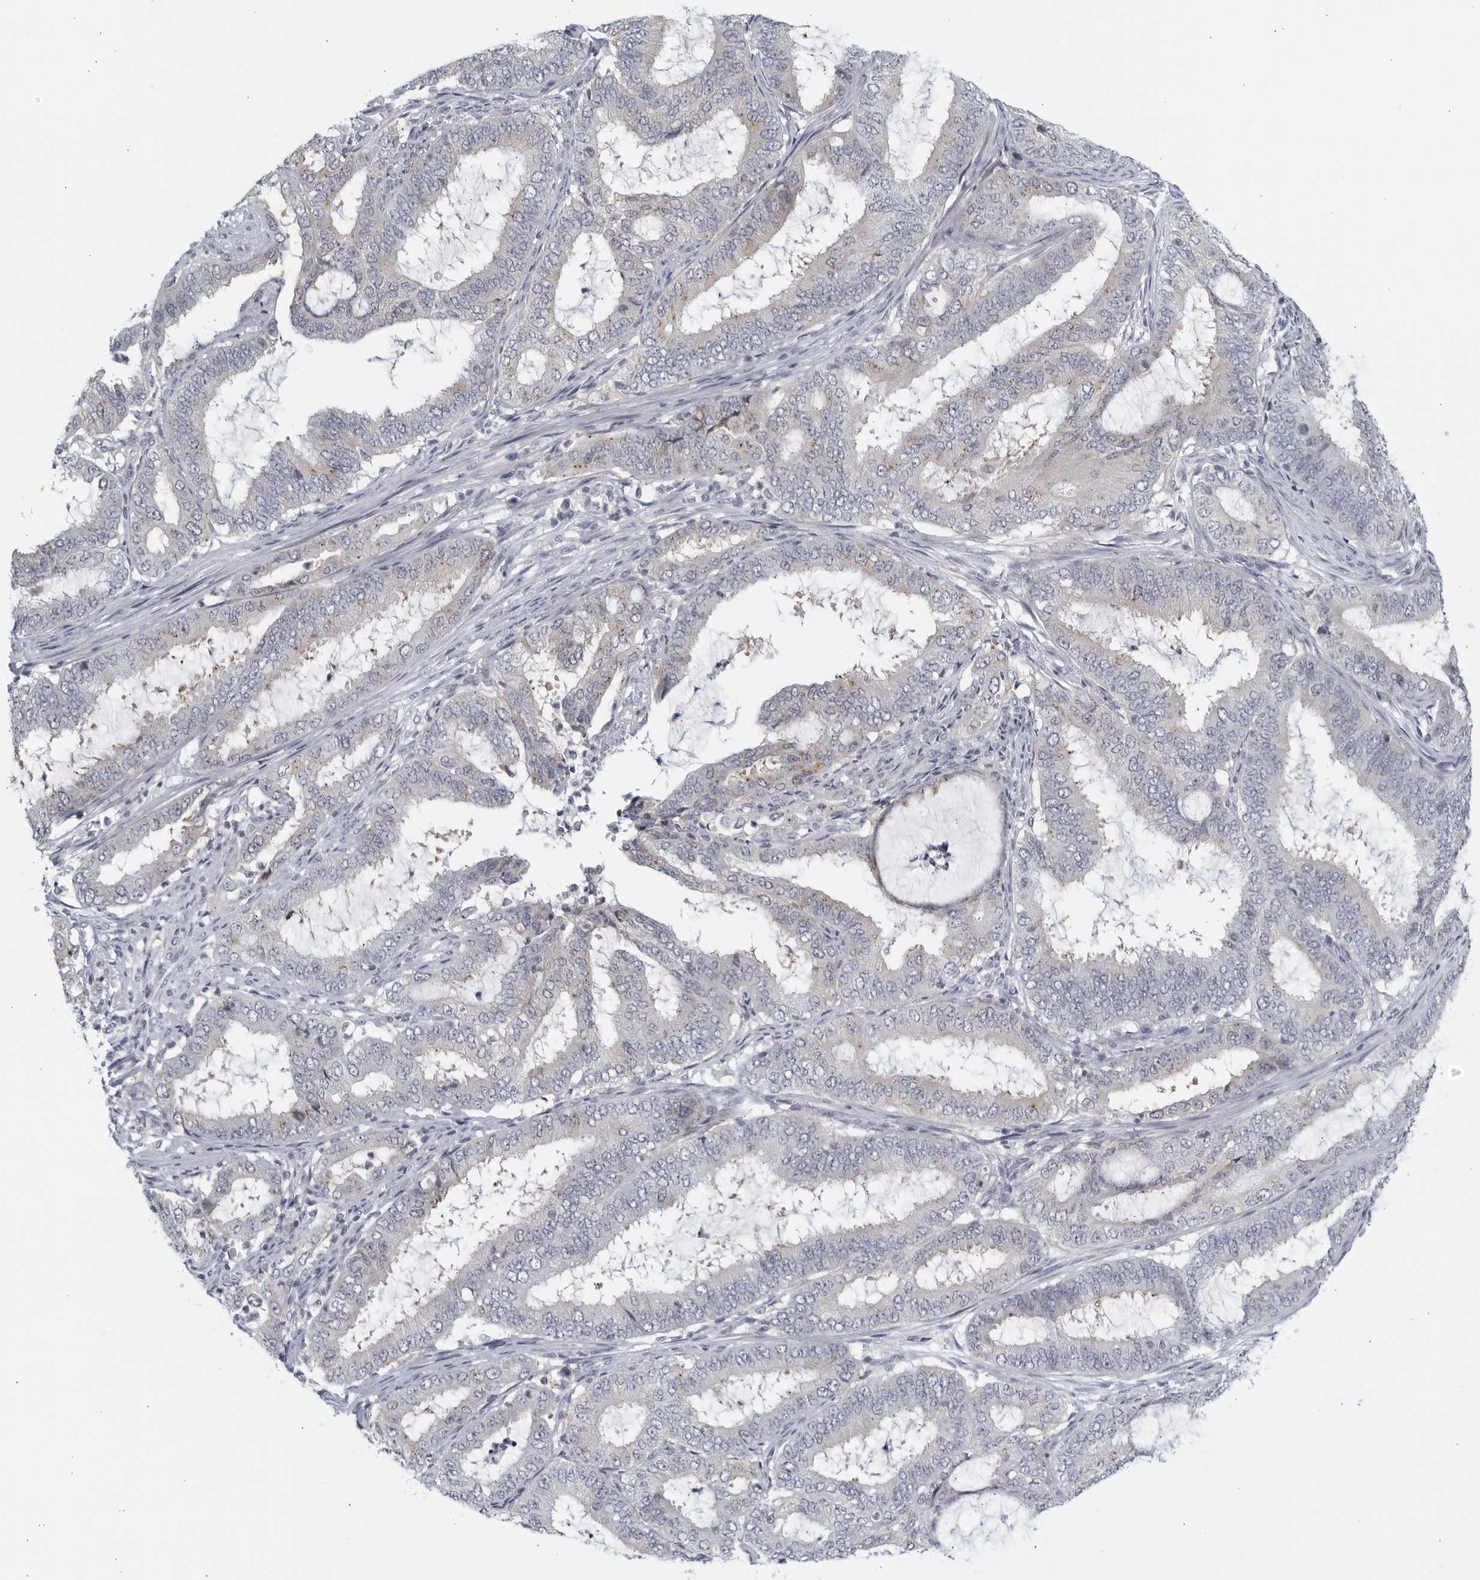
{"staining": {"intensity": "moderate", "quantity": "<25%", "location": "cytoplasmic/membranous"}, "tissue": "endometrial cancer", "cell_type": "Tumor cells", "image_type": "cancer", "snomed": [{"axis": "morphology", "description": "Adenocarcinoma, NOS"}, {"axis": "topography", "description": "Endometrium"}], "caption": "DAB immunohistochemical staining of adenocarcinoma (endometrial) shows moderate cytoplasmic/membranous protein staining in about <25% of tumor cells.", "gene": "MATN1", "patient": {"sex": "female", "age": 51}}